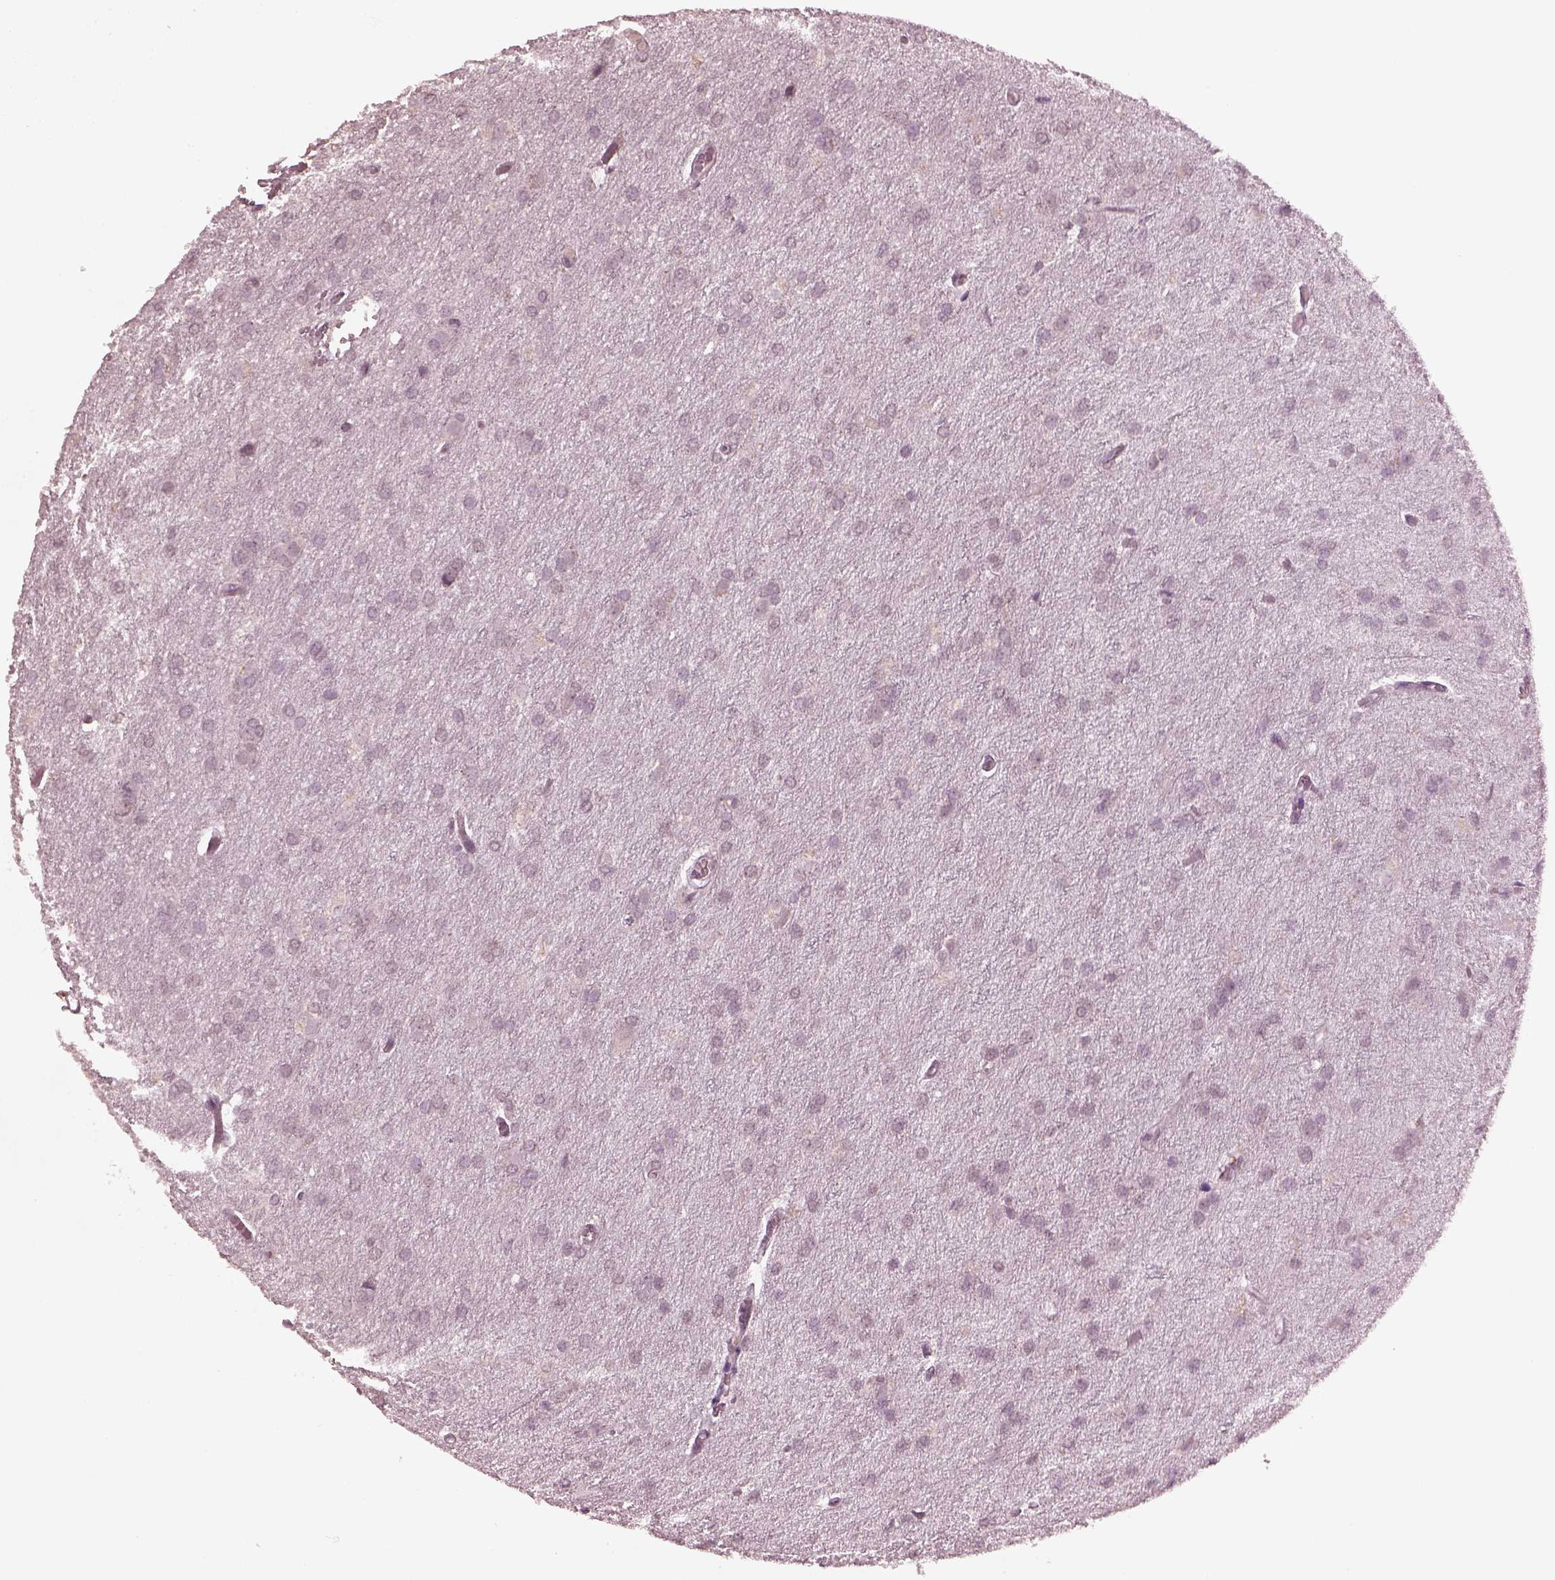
{"staining": {"intensity": "negative", "quantity": "none", "location": "none"}, "tissue": "glioma", "cell_type": "Tumor cells", "image_type": "cancer", "snomed": [{"axis": "morphology", "description": "Glioma, malignant, High grade"}, {"axis": "topography", "description": "Brain"}], "caption": "Human glioma stained for a protein using IHC displays no positivity in tumor cells.", "gene": "KRT79", "patient": {"sex": "male", "age": 68}}